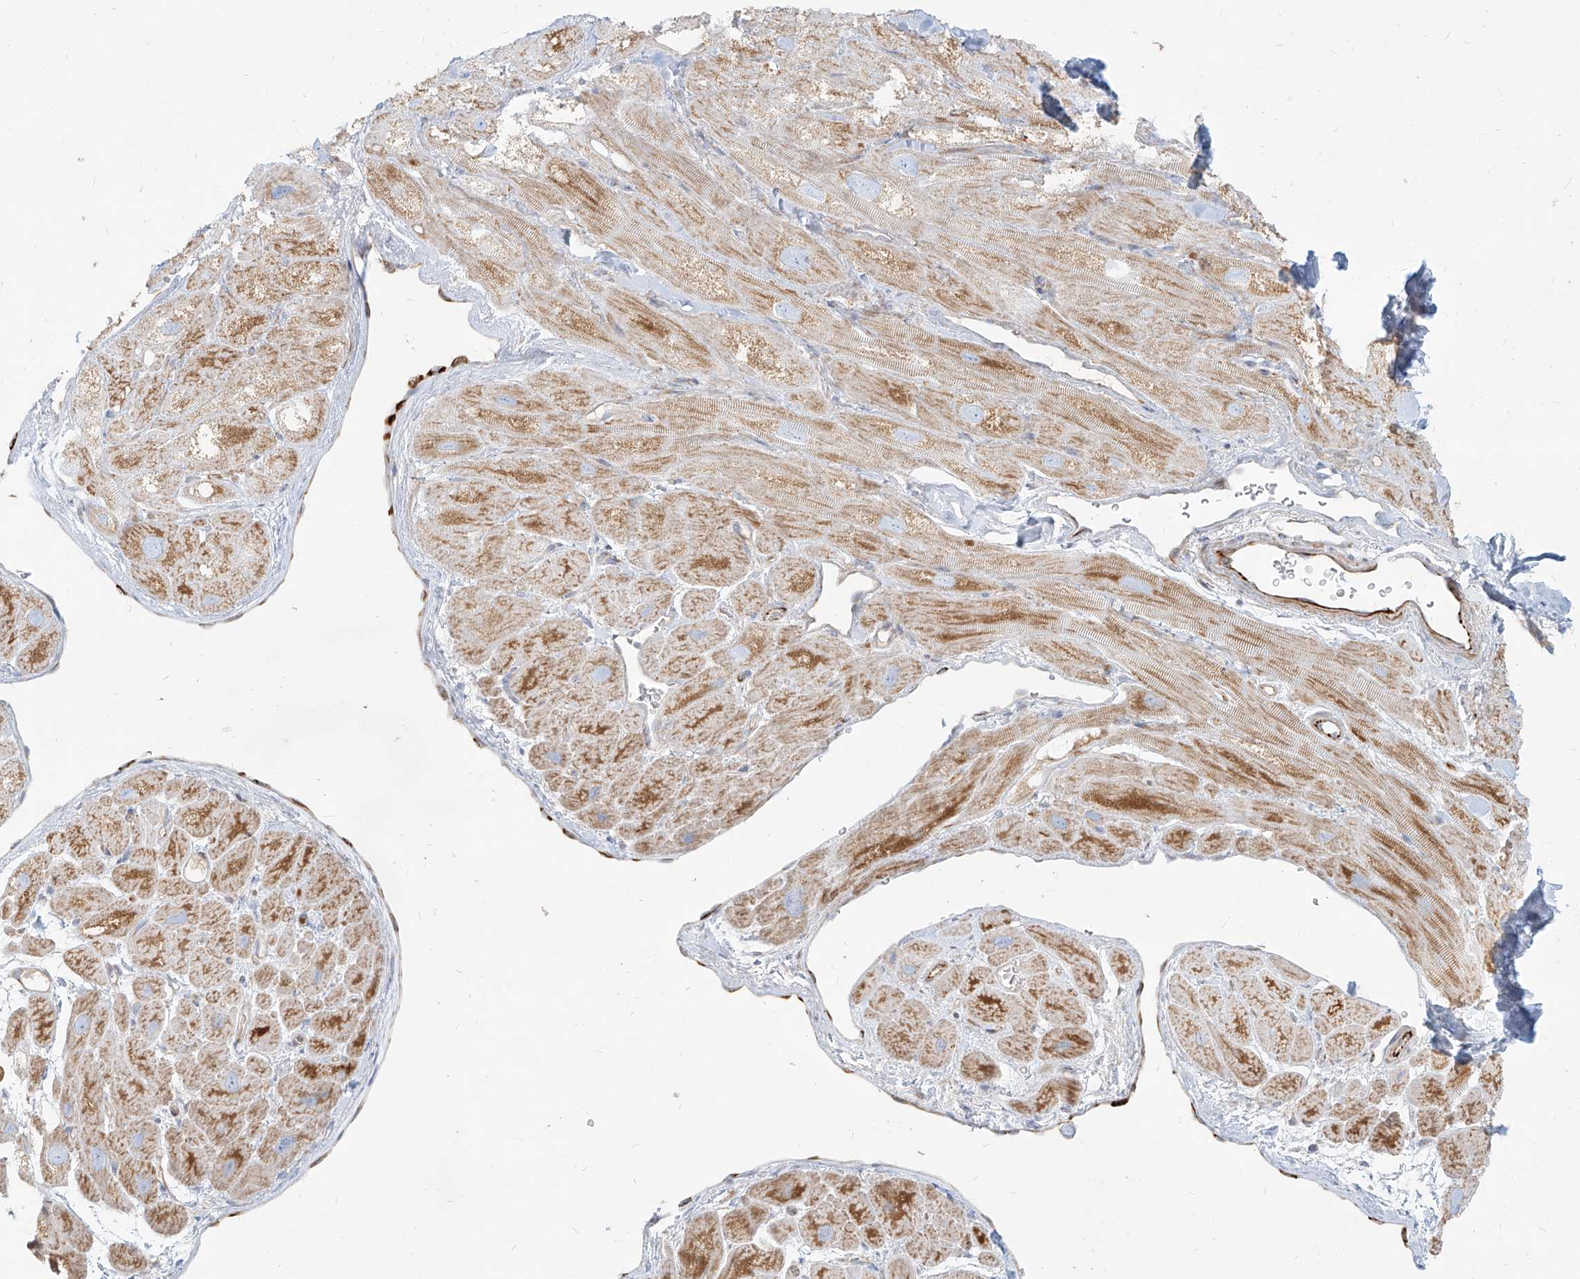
{"staining": {"intensity": "weak", "quantity": "25%-75%", "location": "cytoplasmic/membranous"}, "tissue": "heart muscle", "cell_type": "Cardiomyocytes", "image_type": "normal", "snomed": [{"axis": "morphology", "description": "Normal tissue, NOS"}, {"axis": "topography", "description": "Heart"}], "caption": "Heart muscle stained with DAB (3,3'-diaminobenzidine) IHC shows low levels of weak cytoplasmic/membranous expression in approximately 25%-75% of cardiomyocytes. (brown staining indicates protein expression, while blue staining denotes nuclei).", "gene": "MTX2", "patient": {"sex": "male", "age": 49}}